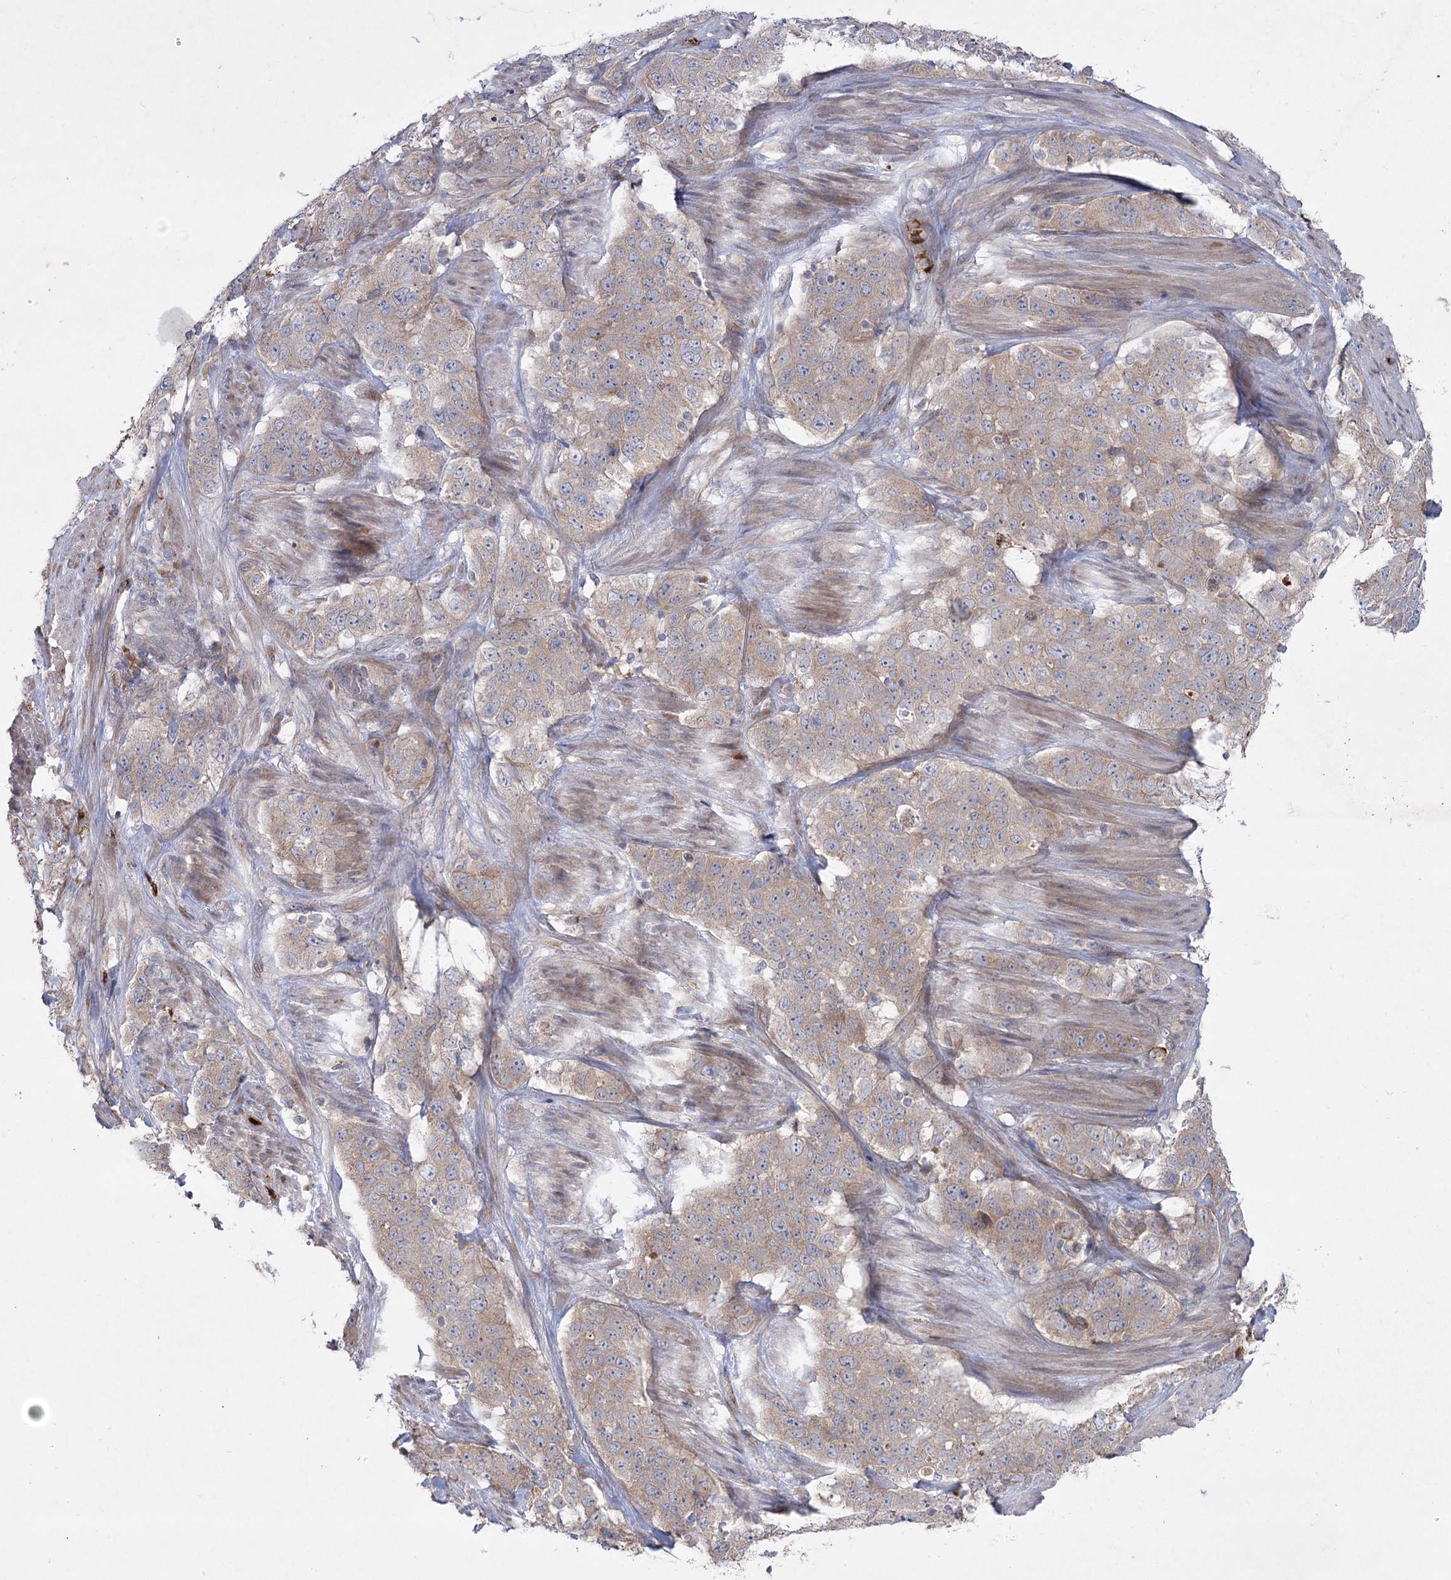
{"staining": {"intensity": "weak", "quantity": "25%-75%", "location": "cytoplasmic/membranous"}, "tissue": "stomach cancer", "cell_type": "Tumor cells", "image_type": "cancer", "snomed": [{"axis": "morphology", "description": "Adenocarcinoma, NOS"}, {"axis": "topography", "description": "Stomach"}], "caption": "There is low levels of weak cytoplasmic/membranous expression in tumor cells of stomach adenocarcinoma, as demonstrated by immunohistochemical staining (brown color).", "gene": "PLEKHA5", "patient": {"sex": "male", "age": 48}}